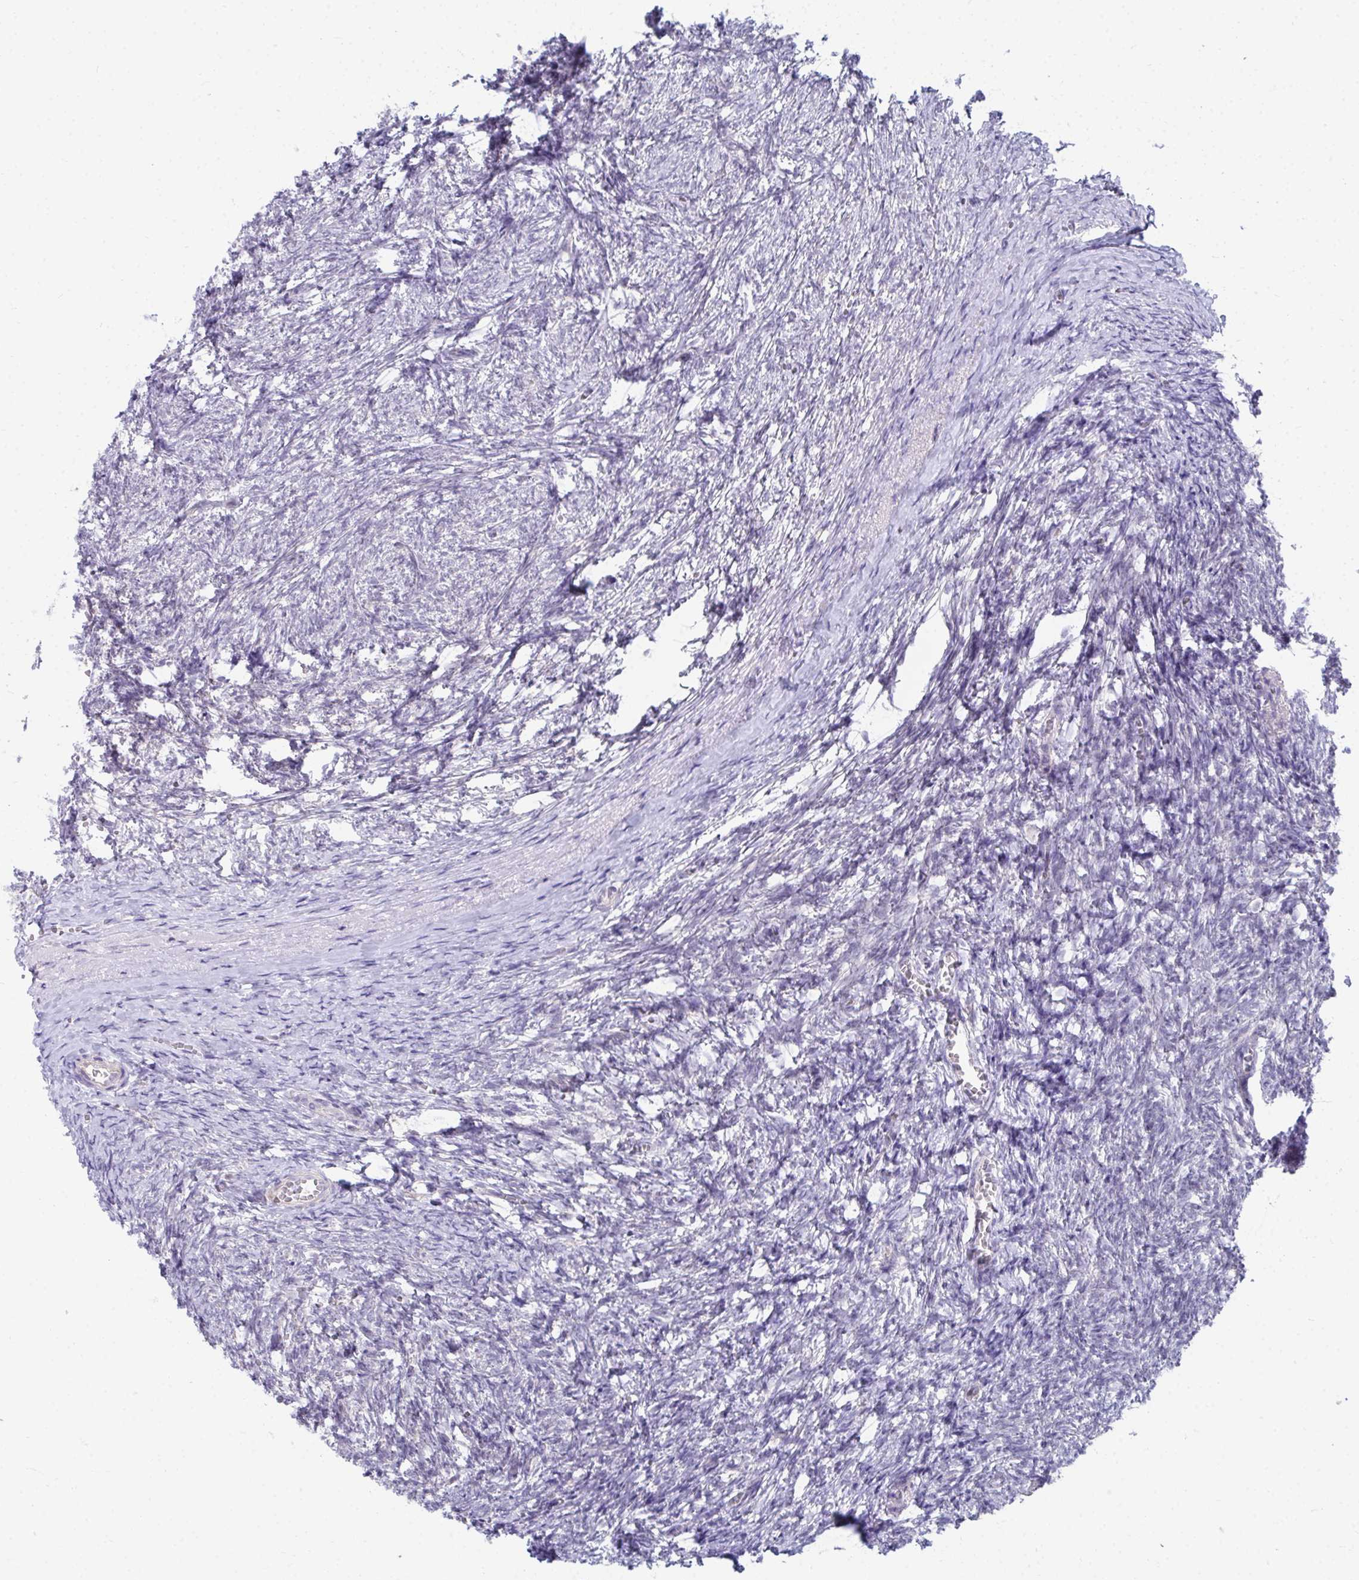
{"staining": {"intensity": "negative", "quantity": "none", "location": "none"}, "tissue": "ovary", "cell_type": "Follicle cells", "image_type": "normal", "snomed": [{"axis": "morphology", "description": "Normal tissue, NOS"}, {"axis": "topography", "description": "Ovary"}], "caption": "Immunohistochemistry (IHC) of benign ovary demonstrates no staining in follicle cells.", "gene": "MROH8", "patient": {"sex": "female", "age": 41}}